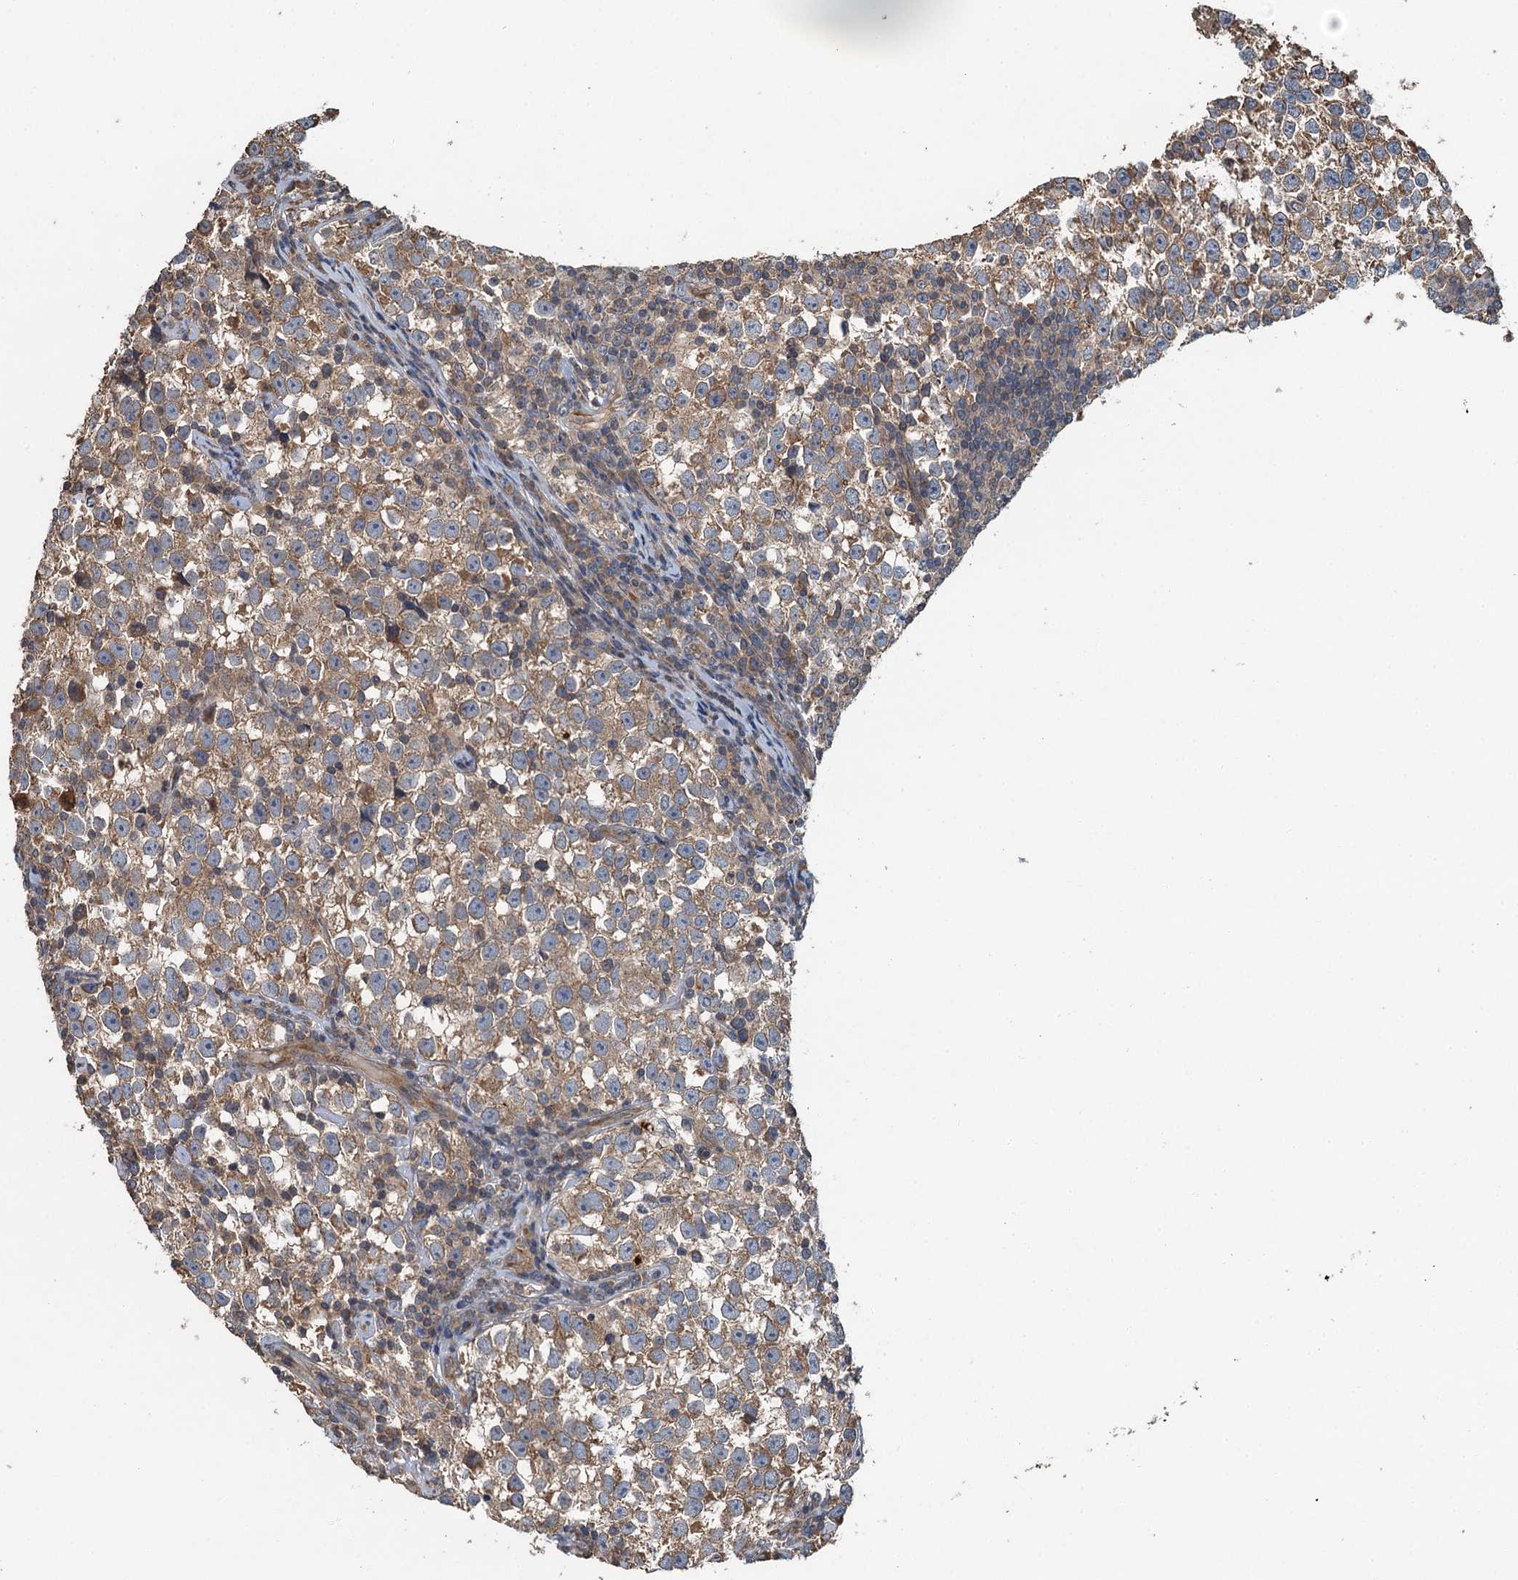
{"staining": {"intensity": "moderate", "quantity": ">75%", "location": "cytoplasmic/membranous"}, "tissue": "testis cancer", "cell_type": "Tumor cells", "image_type": "cancer", "snomed": [{"axis": "morphology", "description": "Normal tissue, NOS"}, {"axis": "morphology", "description": "Seminoma, NOS"}, {"axis": "topography", "description": "Testis"}], "caption": "Tumor cells show medium levels of moderate cytoplasmic/membranous staining in about >75% of cells in human seminoma (testis). (DAB (3,3'-diaminobenzidine) = brown stain, brightfield microscopy at high magnification).", "gene": "SNX32", "patient": {"sex": "male", "age": 43}}